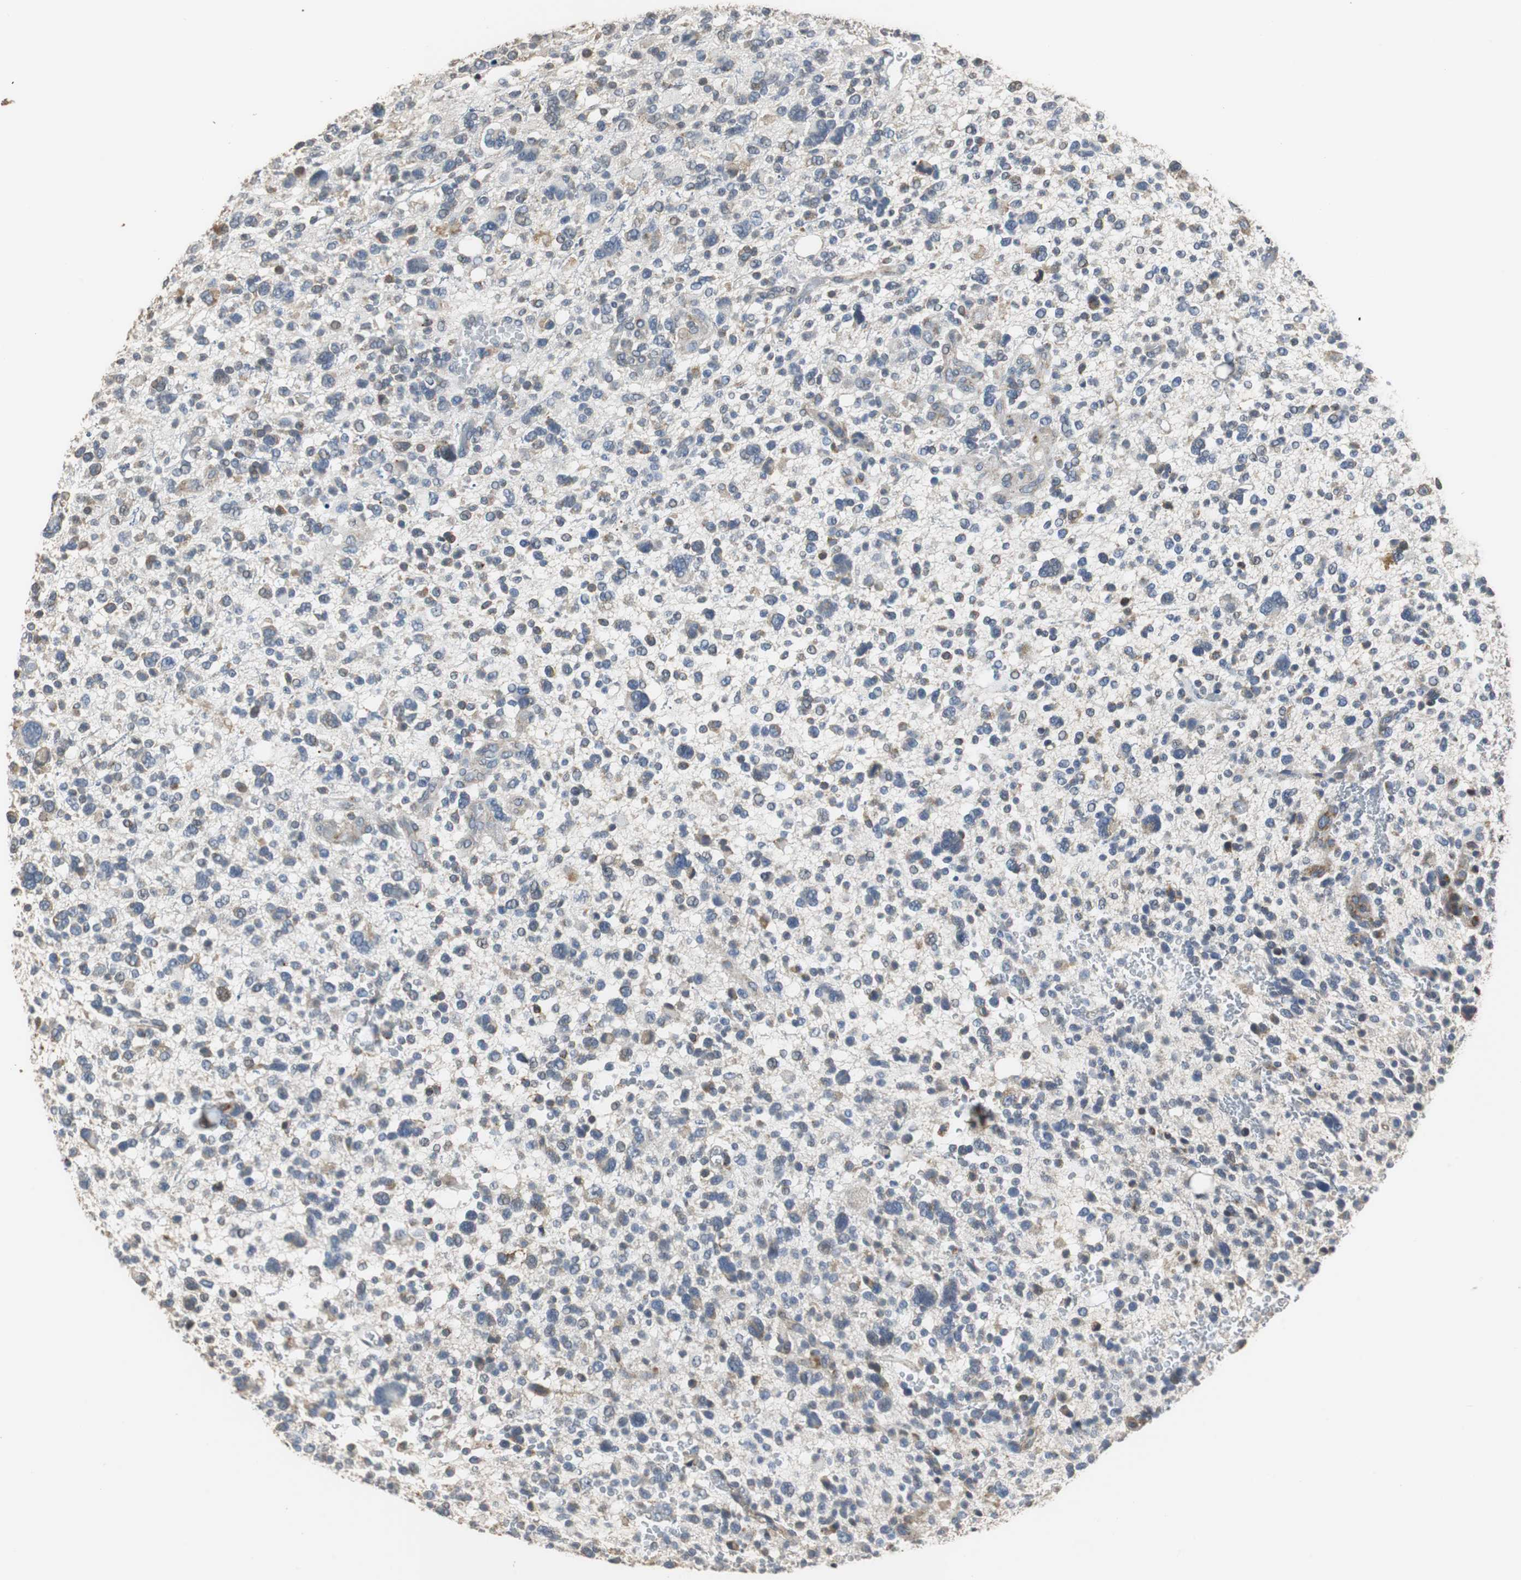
{"staining": {"intensity": "weak", "quantity": "<25%", "location": "cytoplasmic/membranous"}, "tissue": "glioma", "cell_type": "Tumor cells", "image_type": "cancer", "snomed": [{"axis": "morphology", "description": "Glioma, malignant, High grade"}, {"axis": "topography", "description": "Brain"}], "caption": "Photomicrograph shows no significant protein expression in tumor cells of glioma.", "gene": "HMGCL", "patient": {"sex": "male", "age": 48}}